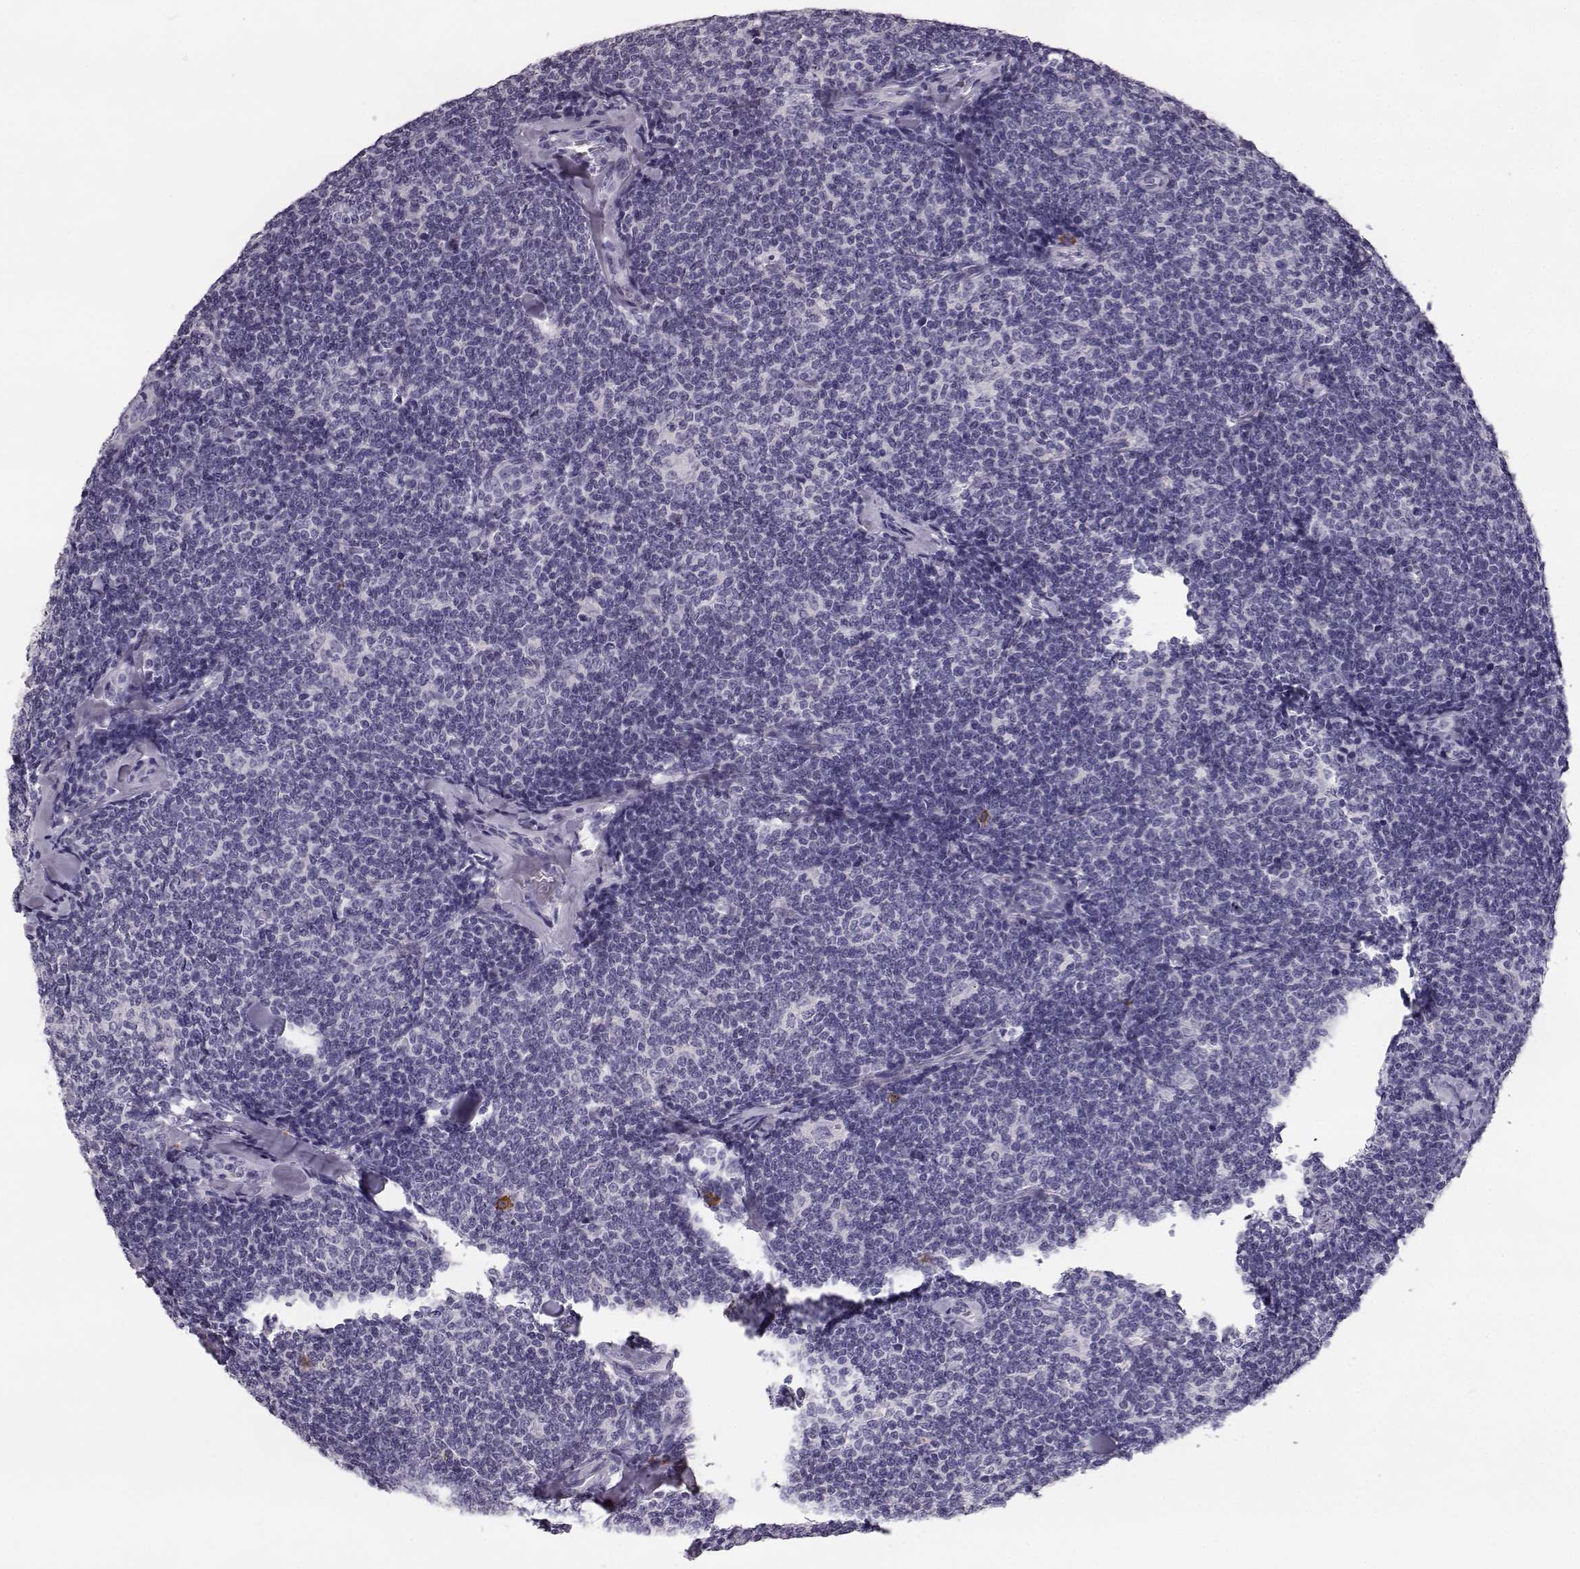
{"staining": {"intensity": "negative", "quantity": "none", "location": "none"}, "tissue": "lymphoma", "cell_type": "Tumor cells", "image_type": "cancer", "snomed": [{"axis": "morphology", "description": "Malignant lymphoma, non-Hodgkin's type, Low grade"}, {"axis": "topography", "description": "Lymph node"}], "caption": "IHC of lymphoma reveals no positivity in tumor cells.", "gene": "NPTXR", "patient": {"sex": "female", "age": 56}}